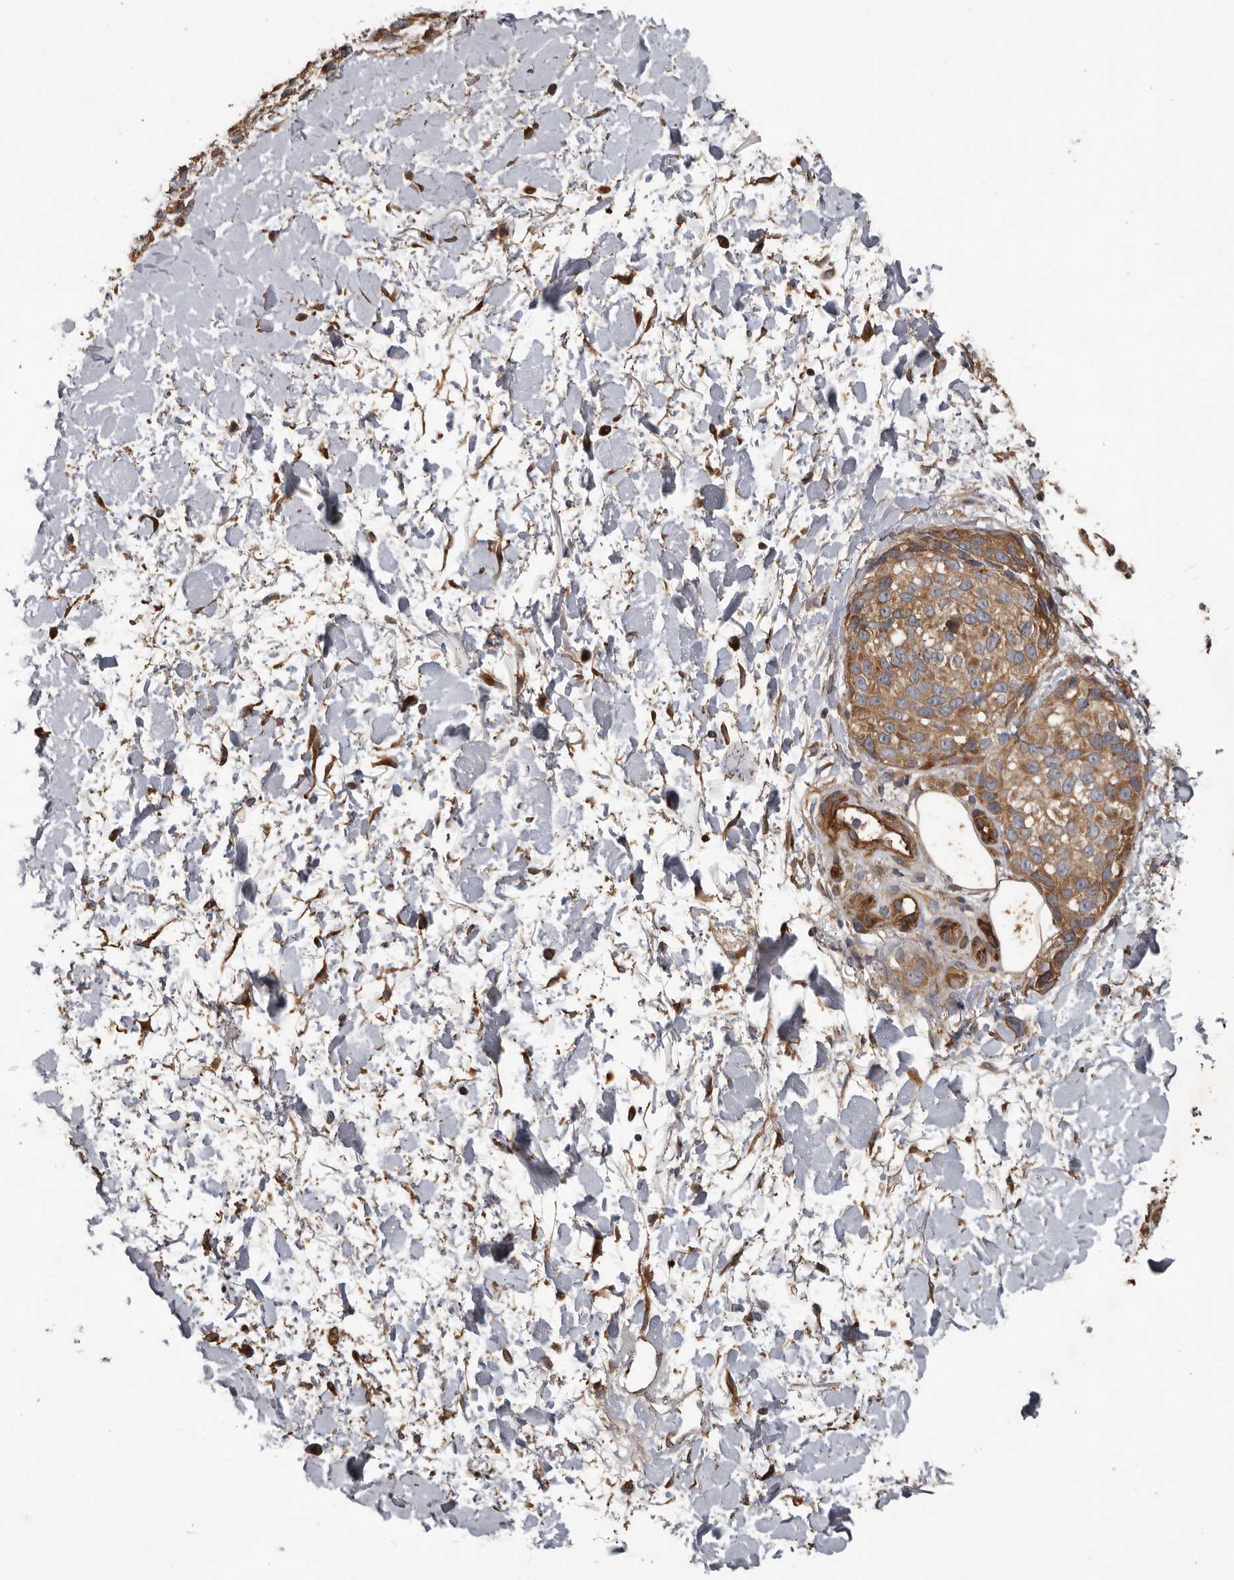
{"staining": {"intensity": "moderate", "quantity": ">75%", "location": "cytoplasmic/membranous"}, "tissue": "melanoma", "cell_type": "Tumor cells", "image_type": "cancer", "snomed": [{"axis": "morphology", "description": "Malignant melanoma, Metastatic site"}, {"axis": "topography", "description": "Skin"}], "caption": "The photomicrograph demonstrates staining of melanoma, revealing moderate cytoplasmic/membranous protein staining (brown color) within tumor cells.", "gene": "ARHGEF5", "patient": {"sex": "female", "age": 72}}